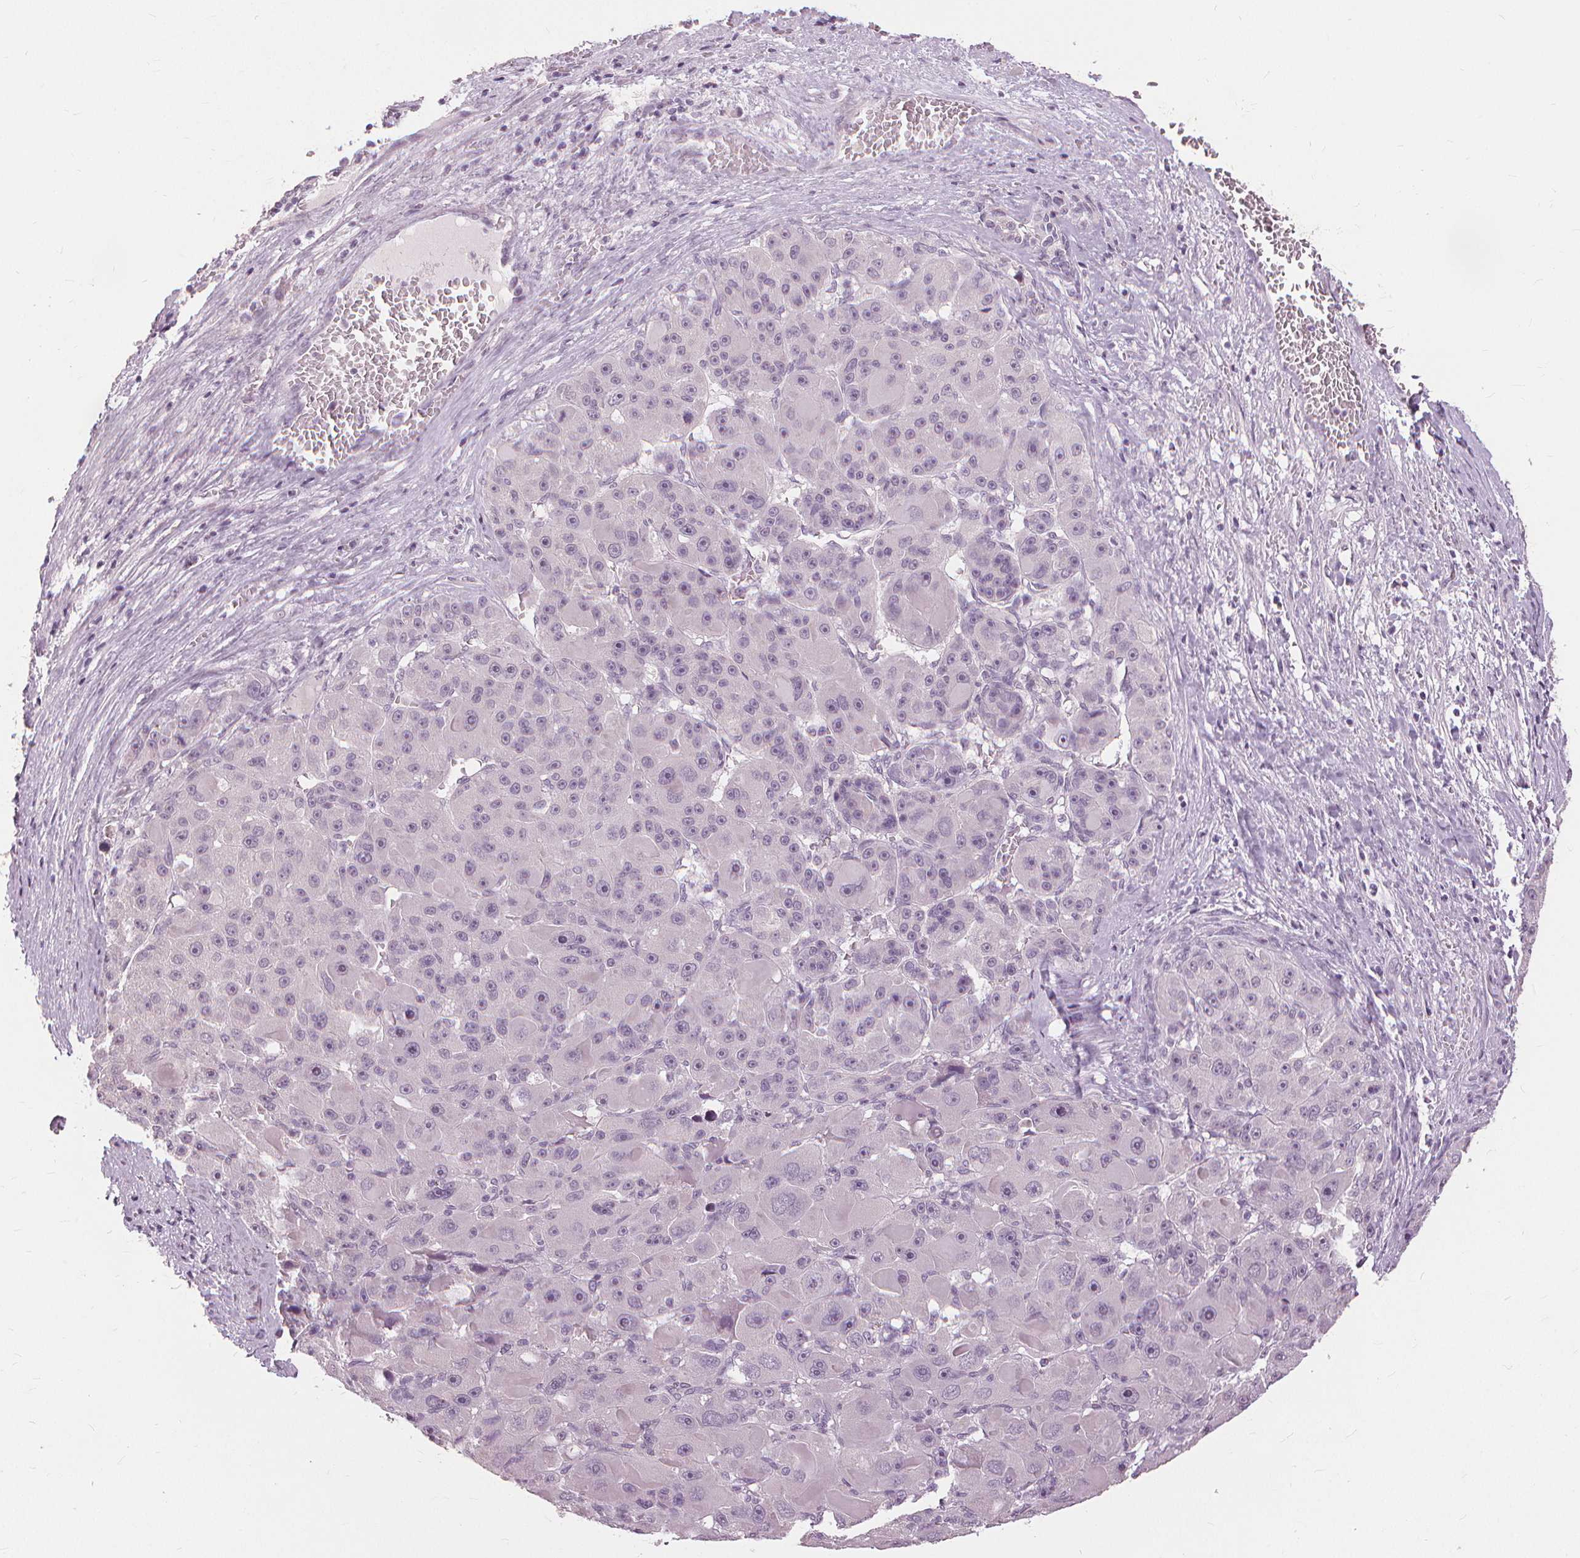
{"staining": {"intensity": "negative", "quantity": "none", "location": "none"}, "tissue": "liver cancer", "cell_type": "Tumor cells", "image_type": "cancer", "snomed": [{"axis": "morphology", "description": "Carcinoma, Hepatocellular, NOS"}, {"axis": "topography", "description": "Liver"}], "caption": "Liver cancer (hepatocellular carcinoma) was stained to show a protein in brown. There is no significant staining in tumor cells.", "gene": "SFTPD", "patient": {"sex": "male", "age": 76}}